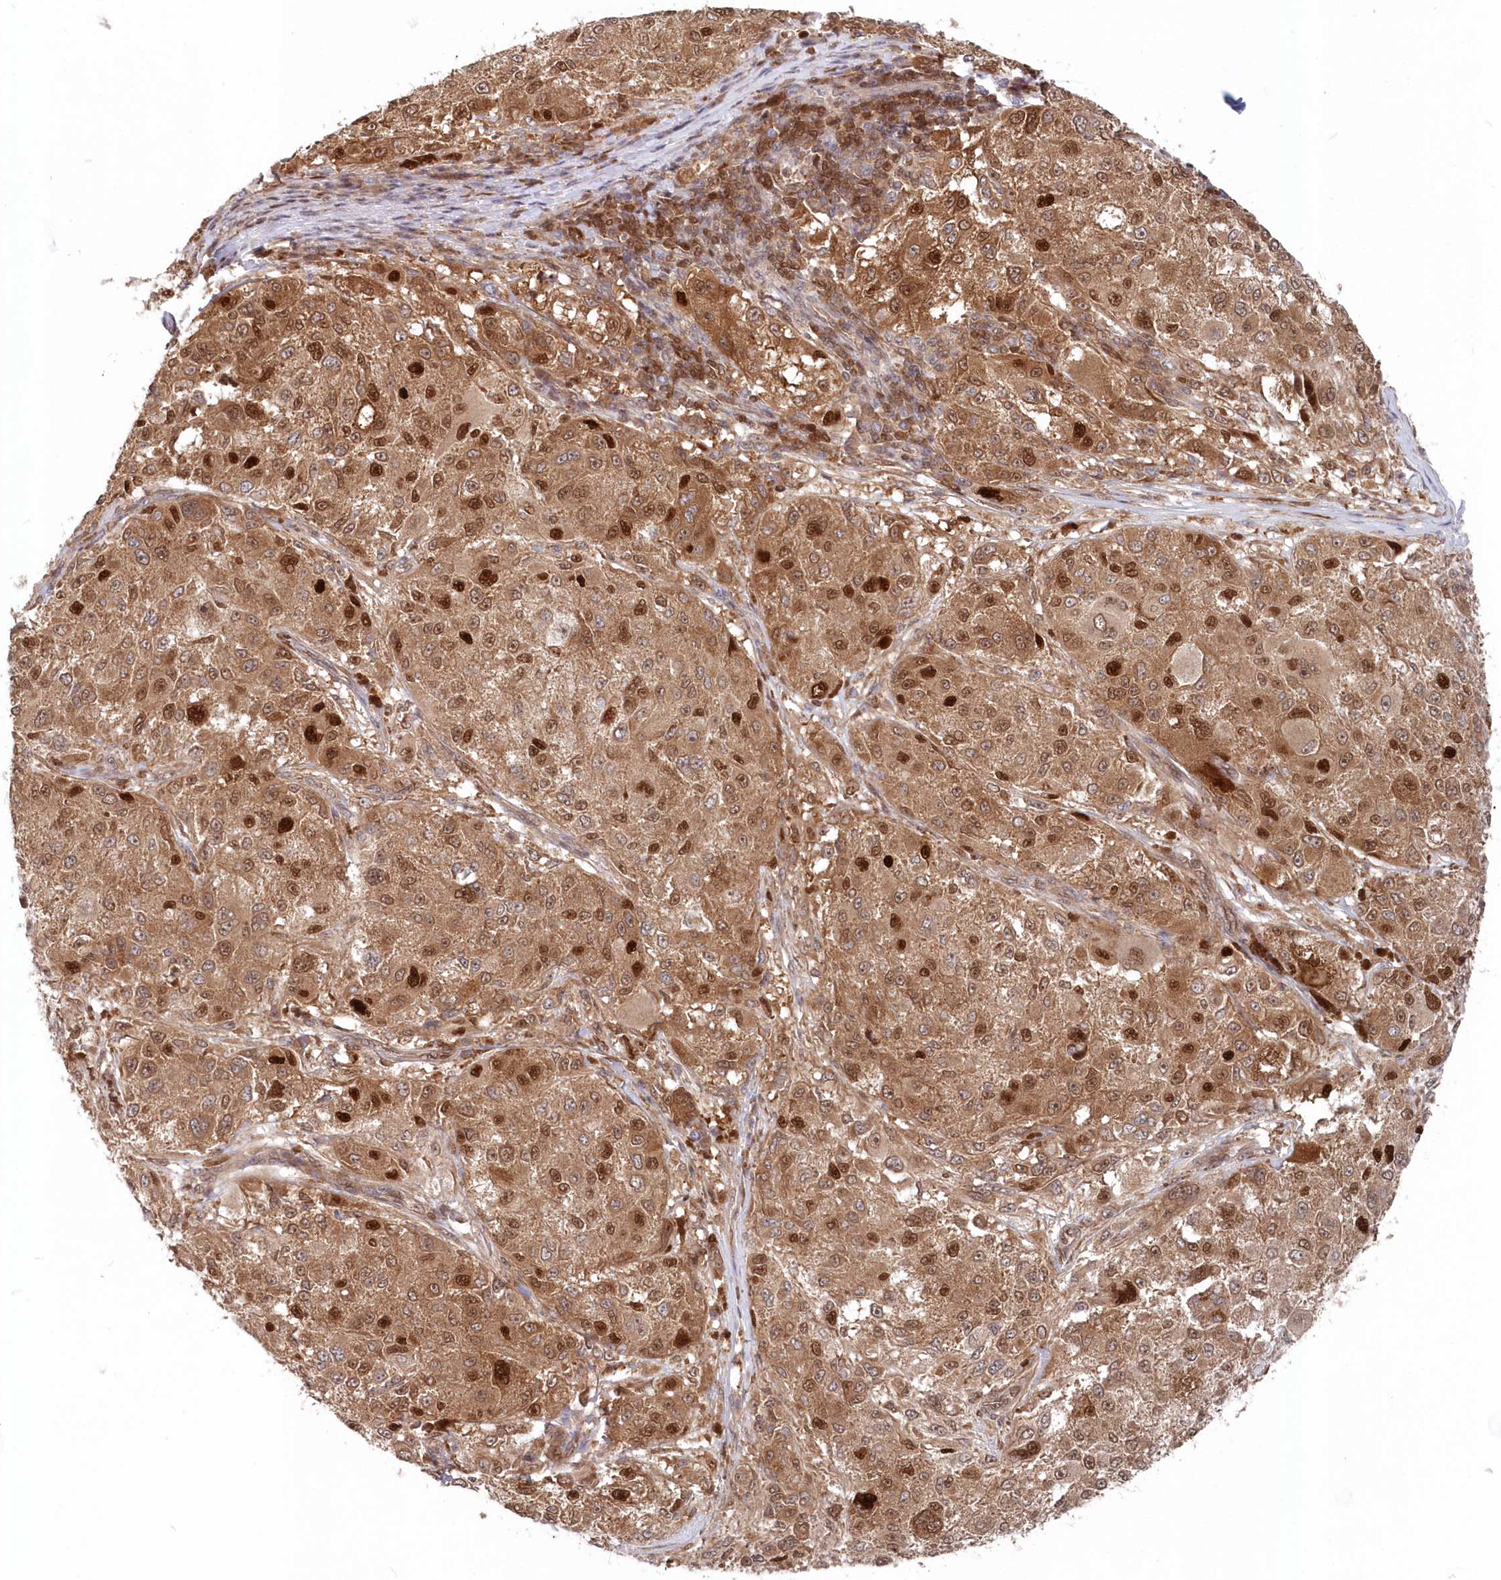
{"staining": {"intensity": "moderate", "quantity": ">75%", "location": "cytoplasmic/membranous,nuclear"}, "tissue": "melanoma", "cell_type": "Tumor cells", "image_type": "cancer", "snomed": [{"axis": "morphology", "description": "Necrosis, NOS"}, {"axis": "morphology", "description": "Malignant melanoma, NOS"}, {"axis": "topography", "description": "Skin"}], "caption": "Immunohistochemical staining of human melanoma shows medium levels of moderate cytoplasmic/membranous and nuclear staining in approximately >75% of tumor cells.", "gene": "ABHD14B", "patient": {"sex": "female", "age": 87}}